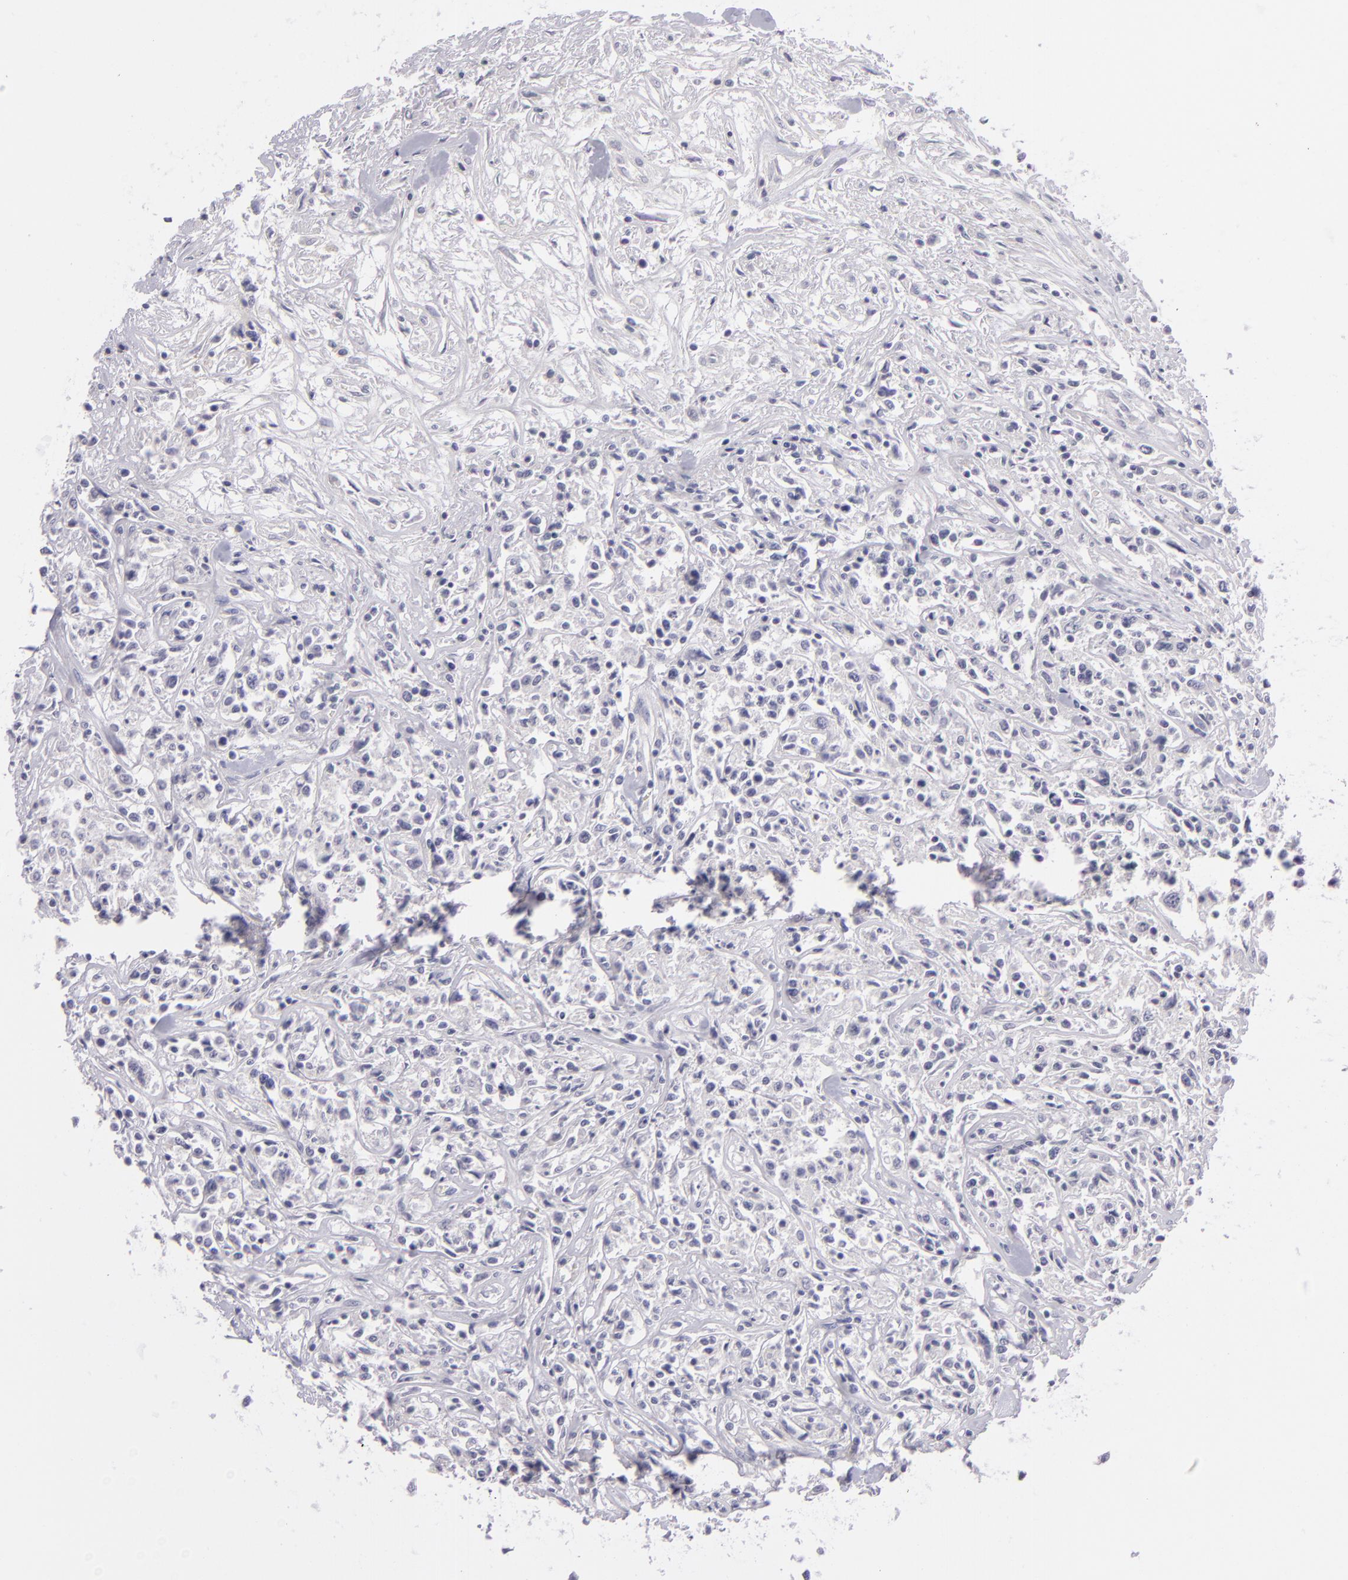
{"staining": {"intensity": "negative", "quantity": "none", "location": "none"}, "tissue": "lymphoma", "cell_type": "Tumor cells", "image_type": "cancer", "snomed": [{"axis": "morphology", "description": "Malignant lymphoma, non-Hodgkin's type, Low grade"}, {"axis": "topography", "description": "Small intestine"}], "caption": "This is an immunohistochemistry micrograph of low-grade malignant lymphoma, non-Hodgkin's type. There is no expression in tumor cells.", "gene": "DAG1", "patient": {"sex": "female", "age": 59}}